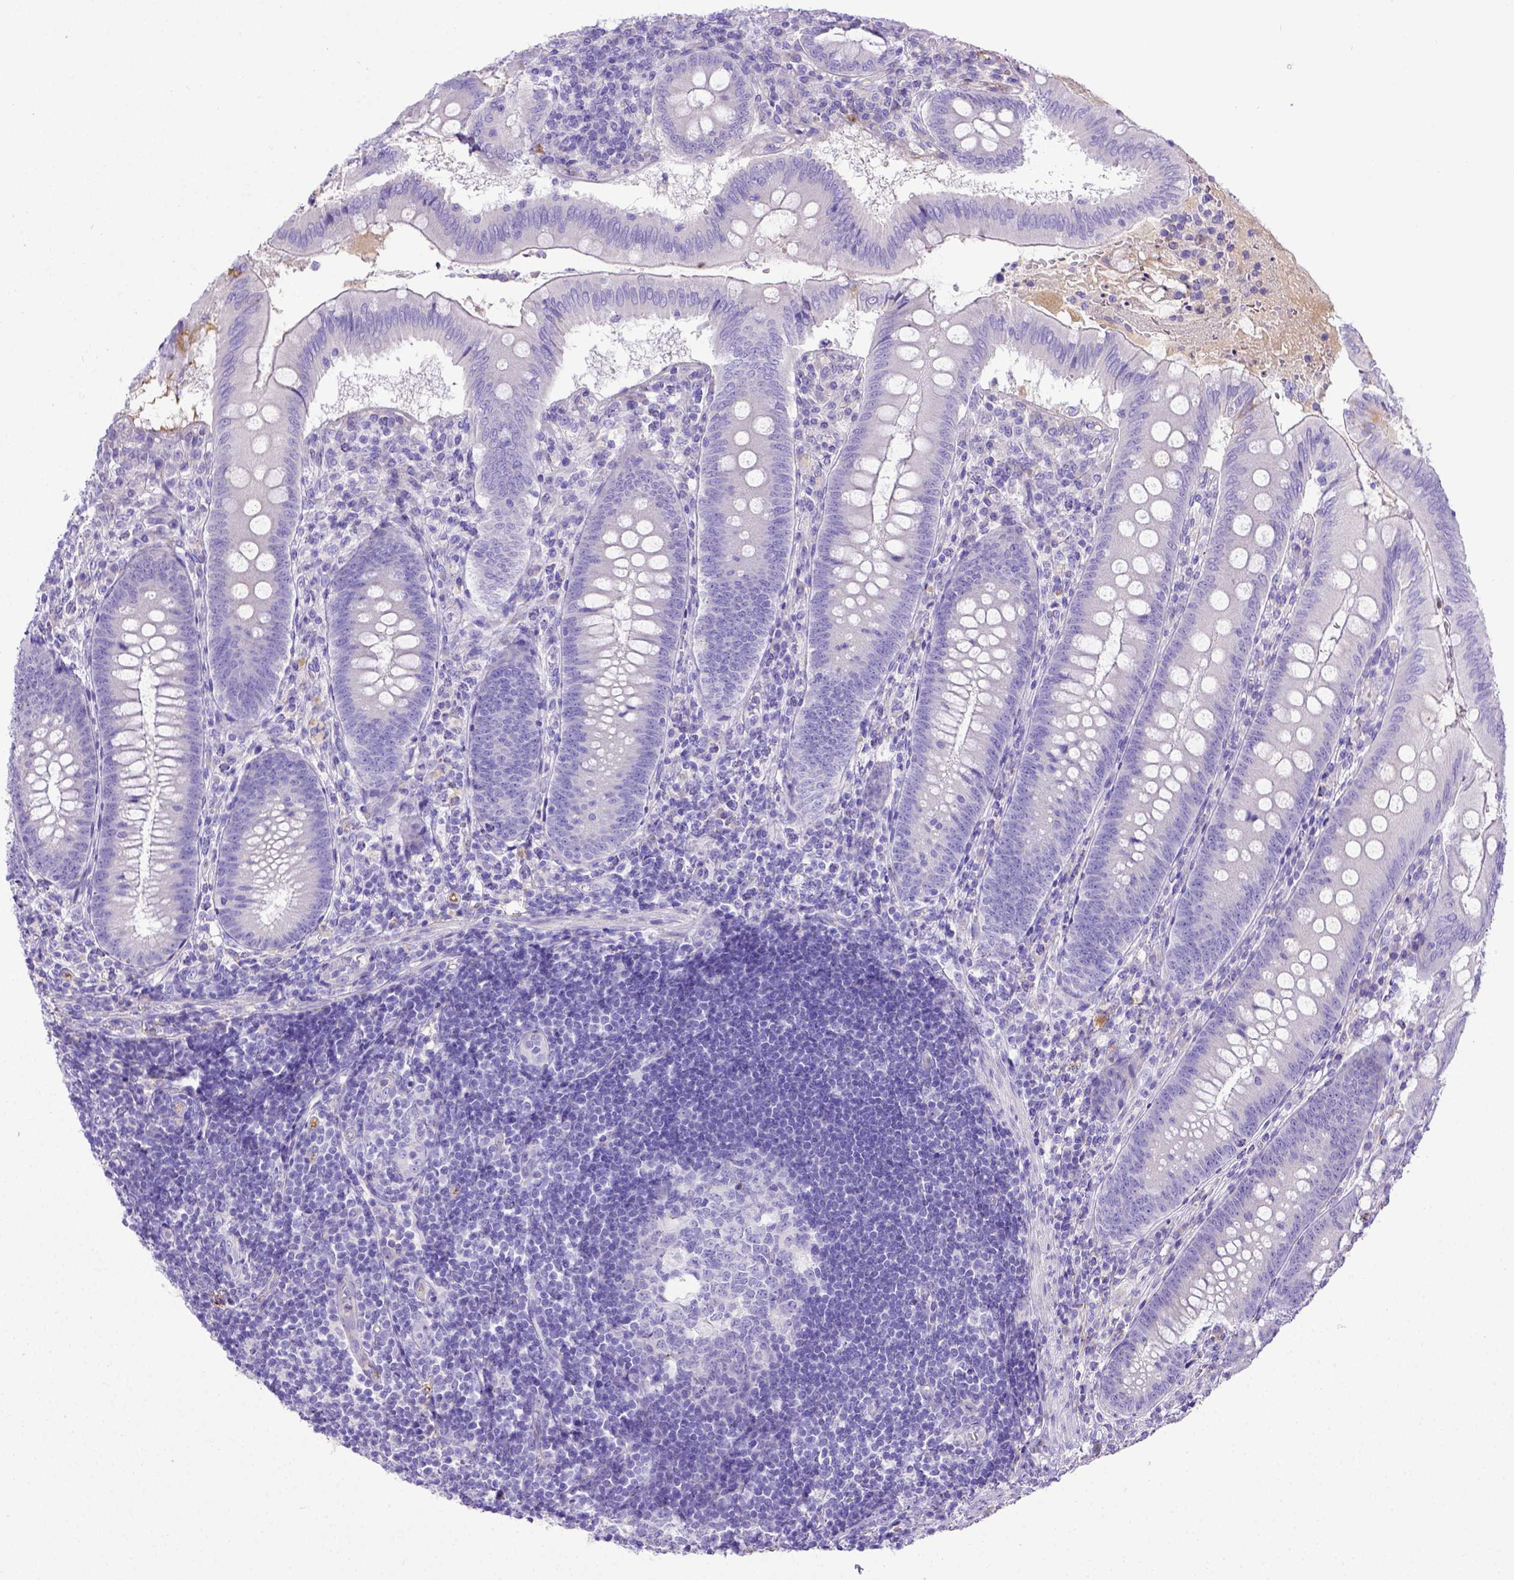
{"staining": {"intensity": "negative", "quantity": "none", "location": "none"}, "tissue": "appendix", "cell_type": "Glandular cells", "image_type": "normal", "snomed": [{"axis": "morphology", "description": "Normal tissue, NOS"}, {"axis": "morphology", "description": "Inflammation, NOS"}, {"axis": "topography", "description": "Appendix"}], "caption": "Appendix stained for a protein using immunohistochemistry (IHC) shows no positivity glandular cells.", "gene": "CFAP300", "patient": {"sex": "male", "age": 16}}